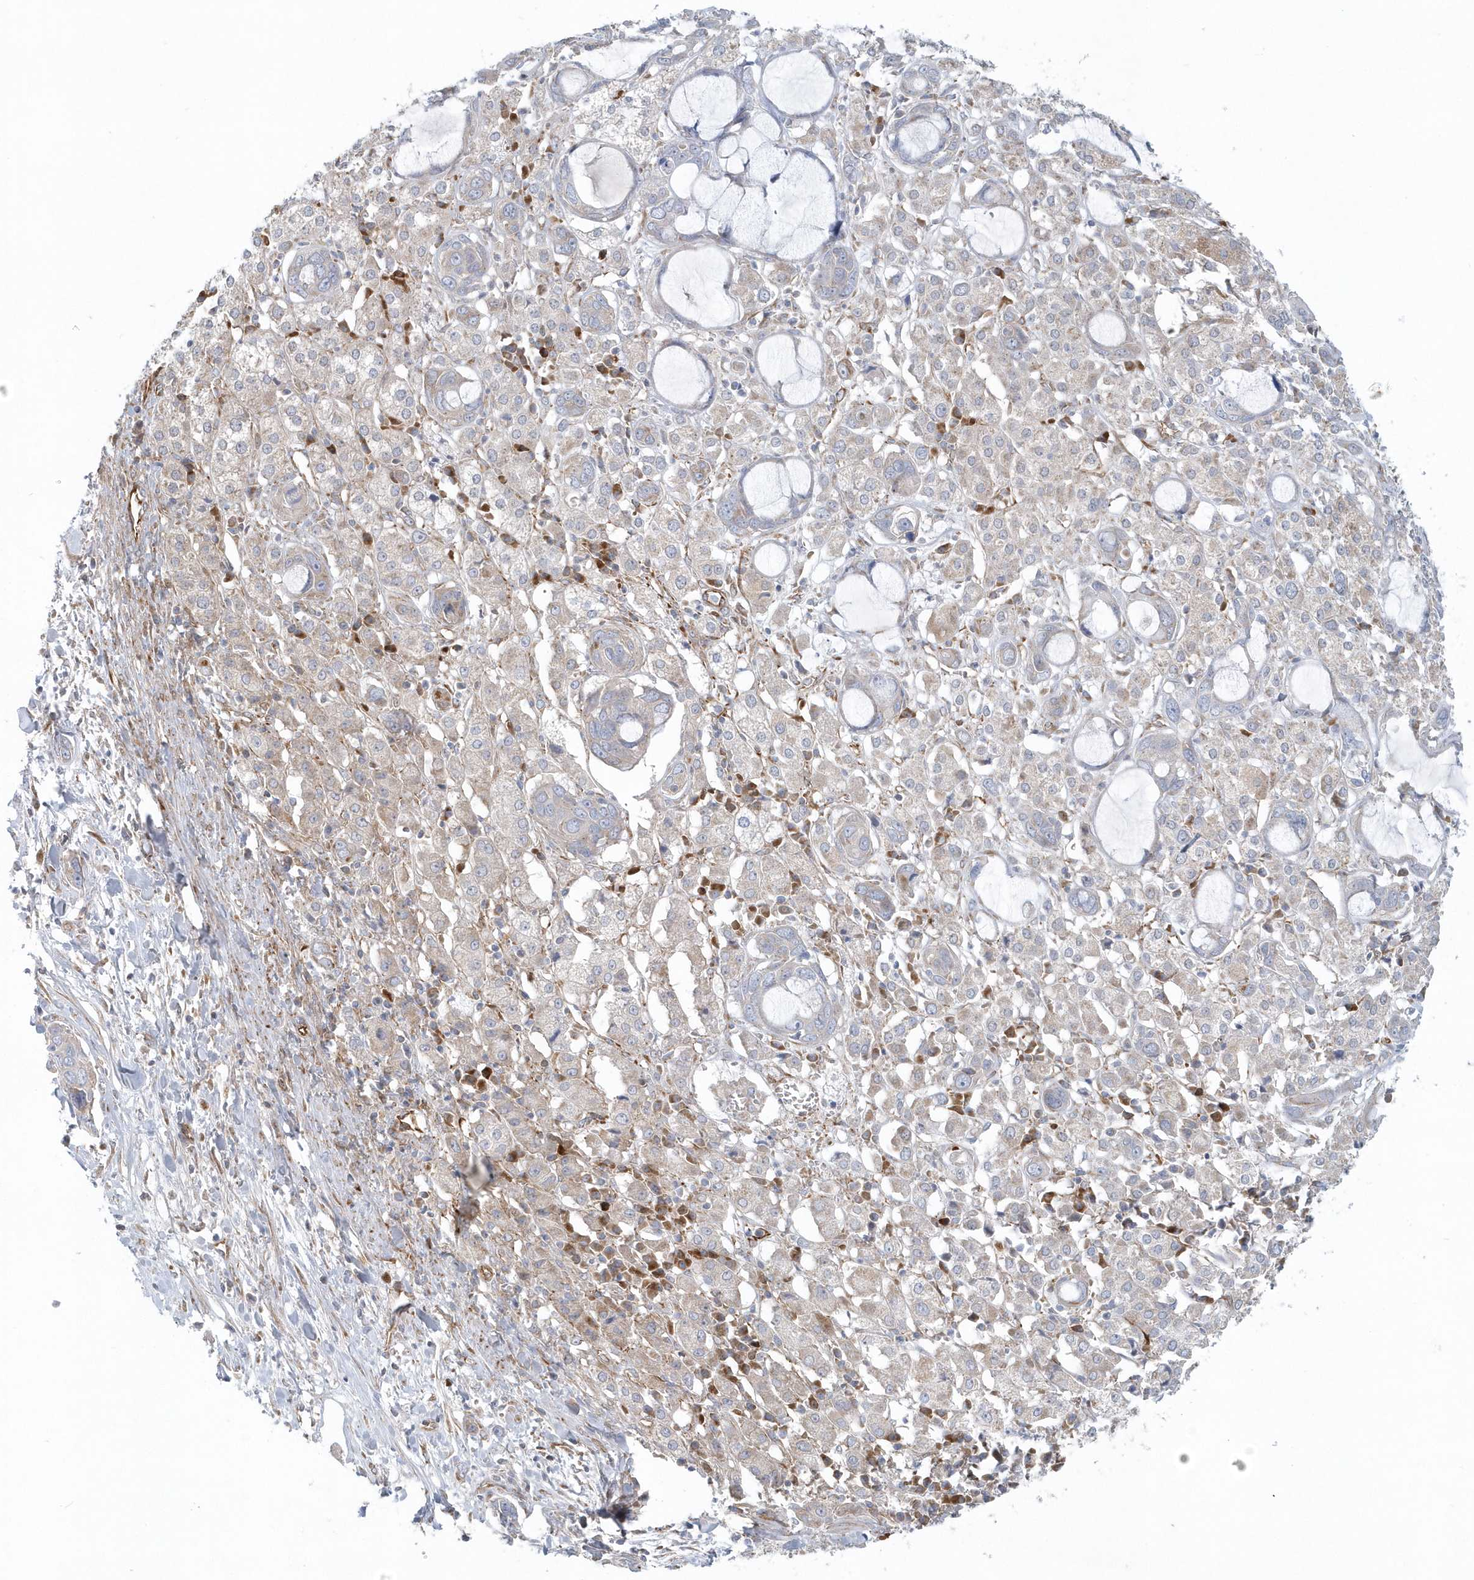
{"staining": {"intensity": "moderate", "quantity": "<25%", "location": "cytoplasmic/membranous"}, "tissue": "pancreatic cancer", "cell_type": "Tumor cells", "image_type": "cancer", "snomed": [{"axis": "morphology", "description": "Adenocarcinoma, NOS"}, {"axis": "topography", "description": "Pancreas"}], "caption": "Pancreatic cancer (adenocarcinoma) stained with a brown dye reveals moderate cytoplasmic/membranous positive staining in approximately <25% of tumor cells.", "gene": "GPR152", "patient": {"sex": "female", "age": 60}}